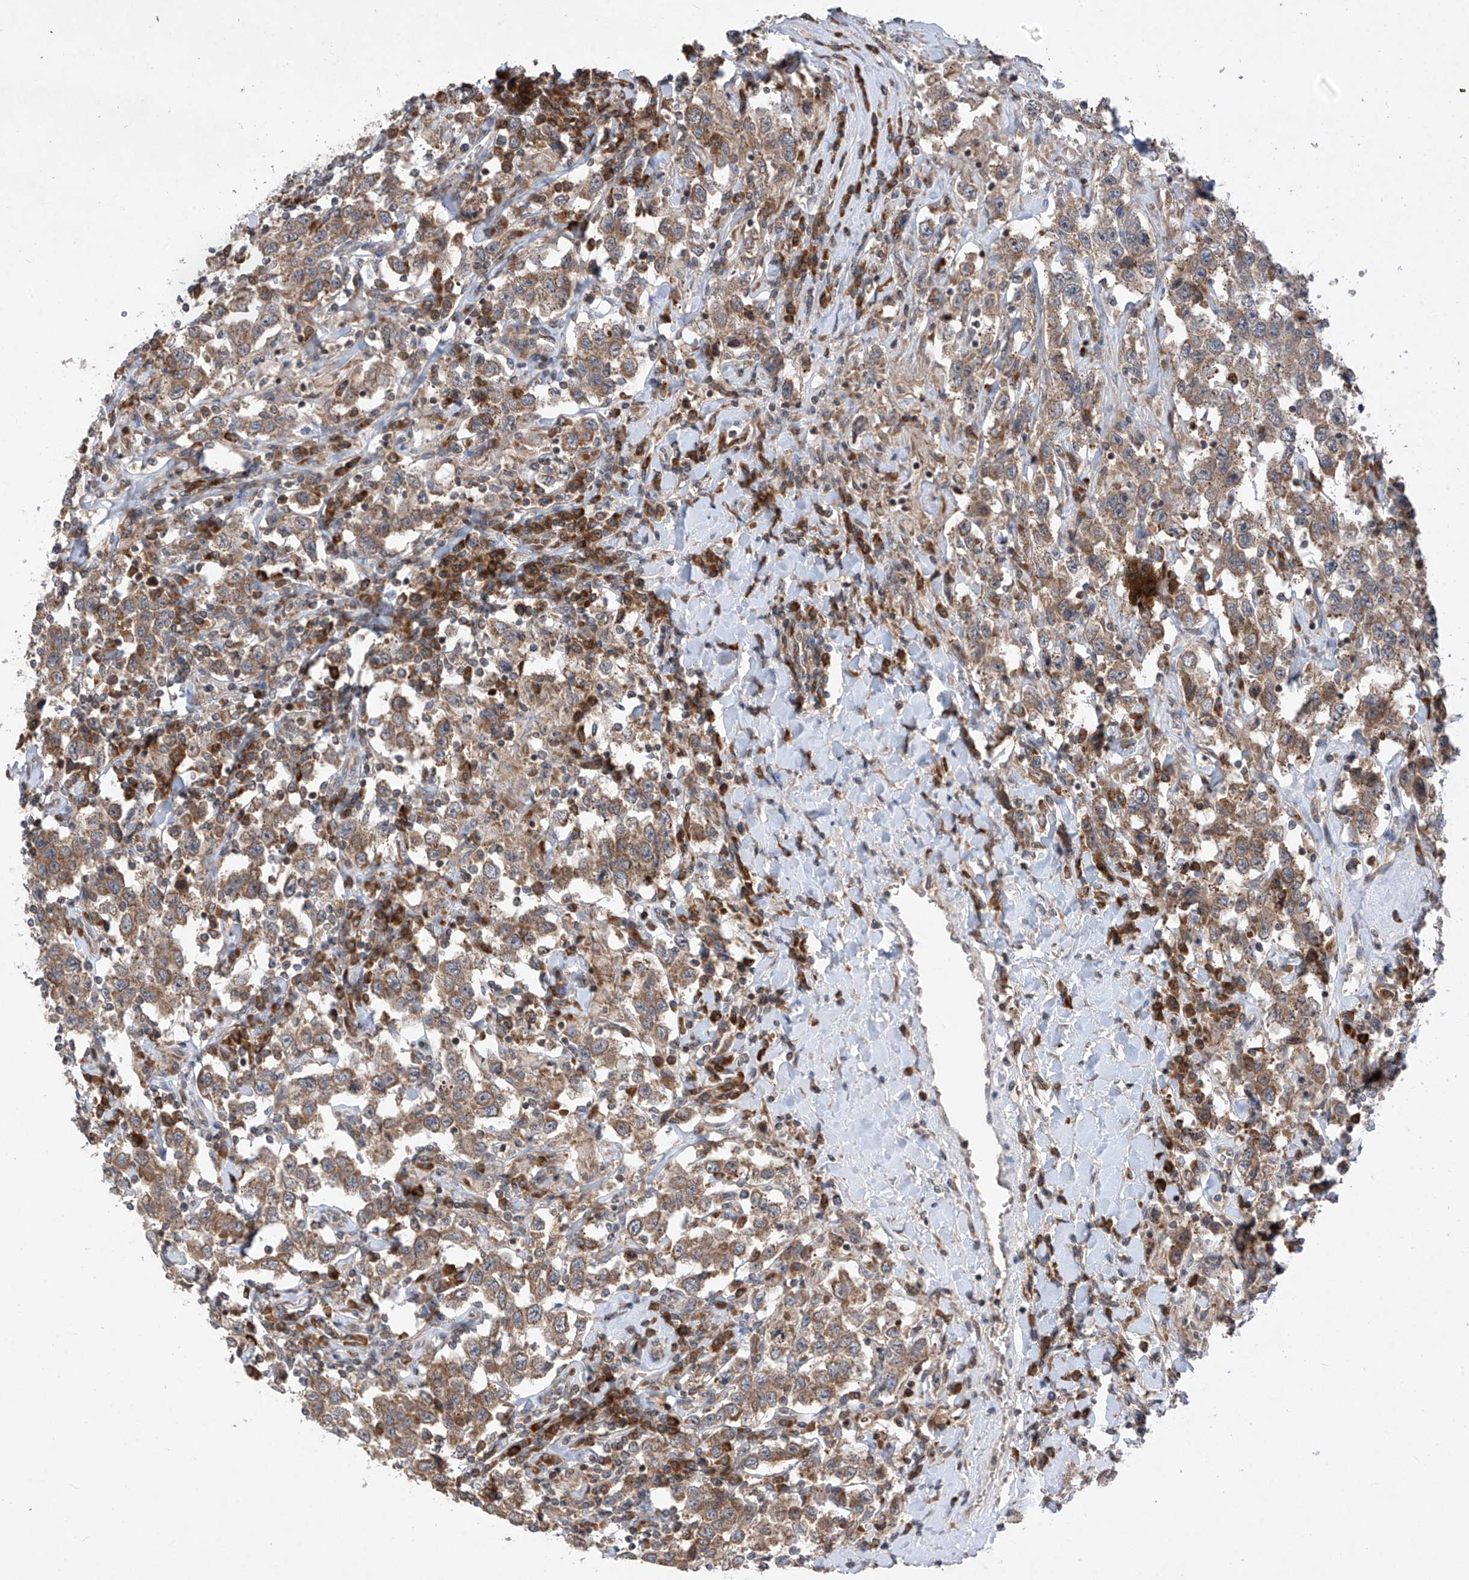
{"staining": {"intensity": "moderate", "quantity": ">75%", "location": "cytoplasmic/membranous"}, "tissue": "testis cancer", "cell_type": "Tumor cells", "image_type": "cancer", "snomed": [{"axis": "morphology", "description": "Seminoma, NOS"}, {"axis": "topography", "description": "Testis"}], "caption": "Immunohistochemistry staining of testis seminoma, which displays medium levels of moderate cytoplasmic/membranous staining in approximately >75% of tumor cells indicating moderate cytoplasmic/membranous protein staining. The staining was performed using DAB (3,3'-diaminobenzidine) (brown) for protein detection and nuclei were counterstained in hematoxylin (blue).", "gene": "RPL34", "patient": {"sex": "male", "age": 41}}